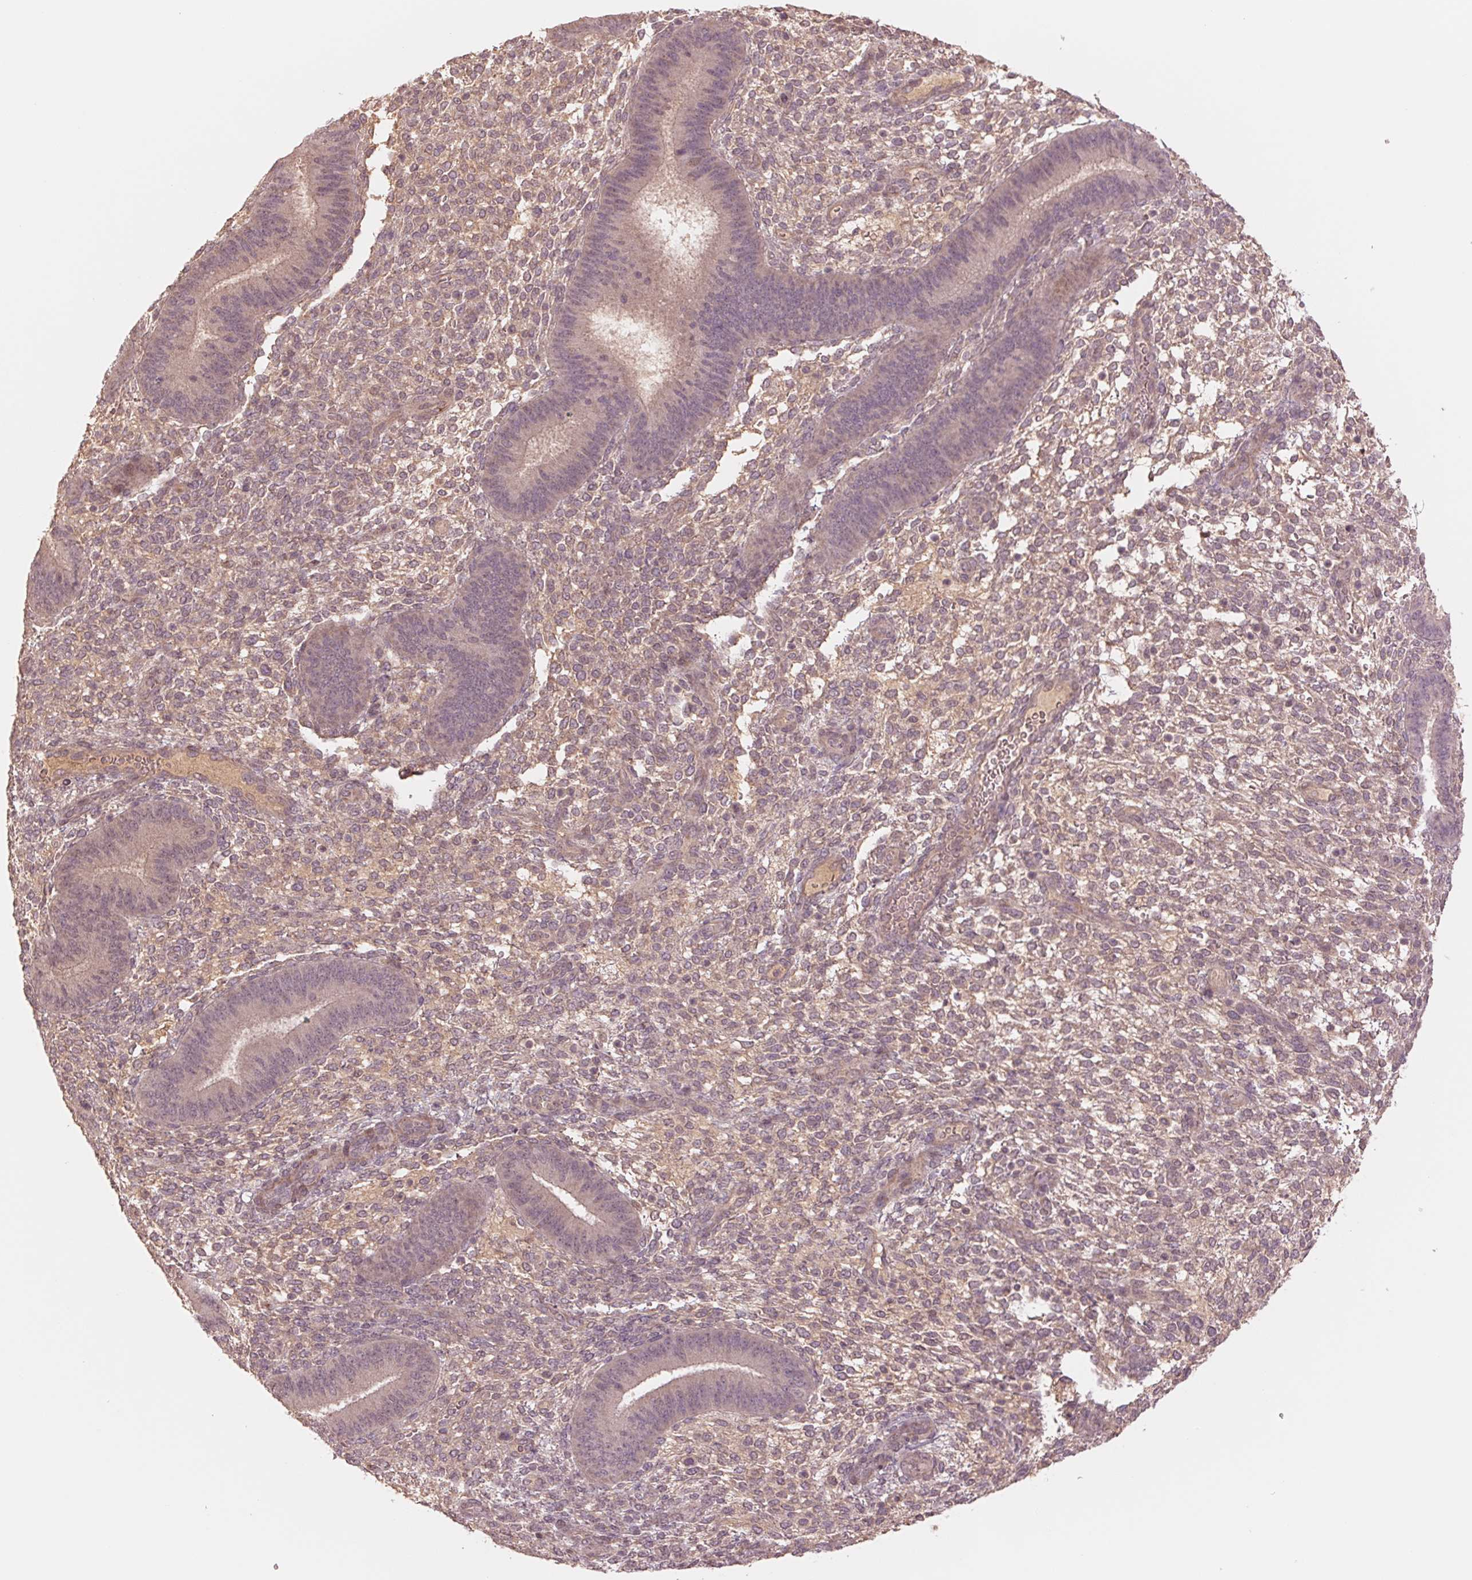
{"staining": {"intensity": "weak", "quantity": "25%-75%", "location": "cytoplasmic/membranous"}, "tissue": "endometrium", "cell_type": "Cells in endometrial stroma", "image_type": "normal", "snomed": [{"axis": "morphology", "description": "Normal tissue, NOS"}, {"axis": "topography", "description": "Endometrium"}], "caption": "Immunohistochemistry photomicrograph of normal endometrium stained for a protein (brown), which shows low levels of weak cytoplasmic/membranous staining in approximately 25%-75% of cells in endometrial stroma.", "gene": "PPIAL4A", "patient": {"sex": "female", "age": 39}}